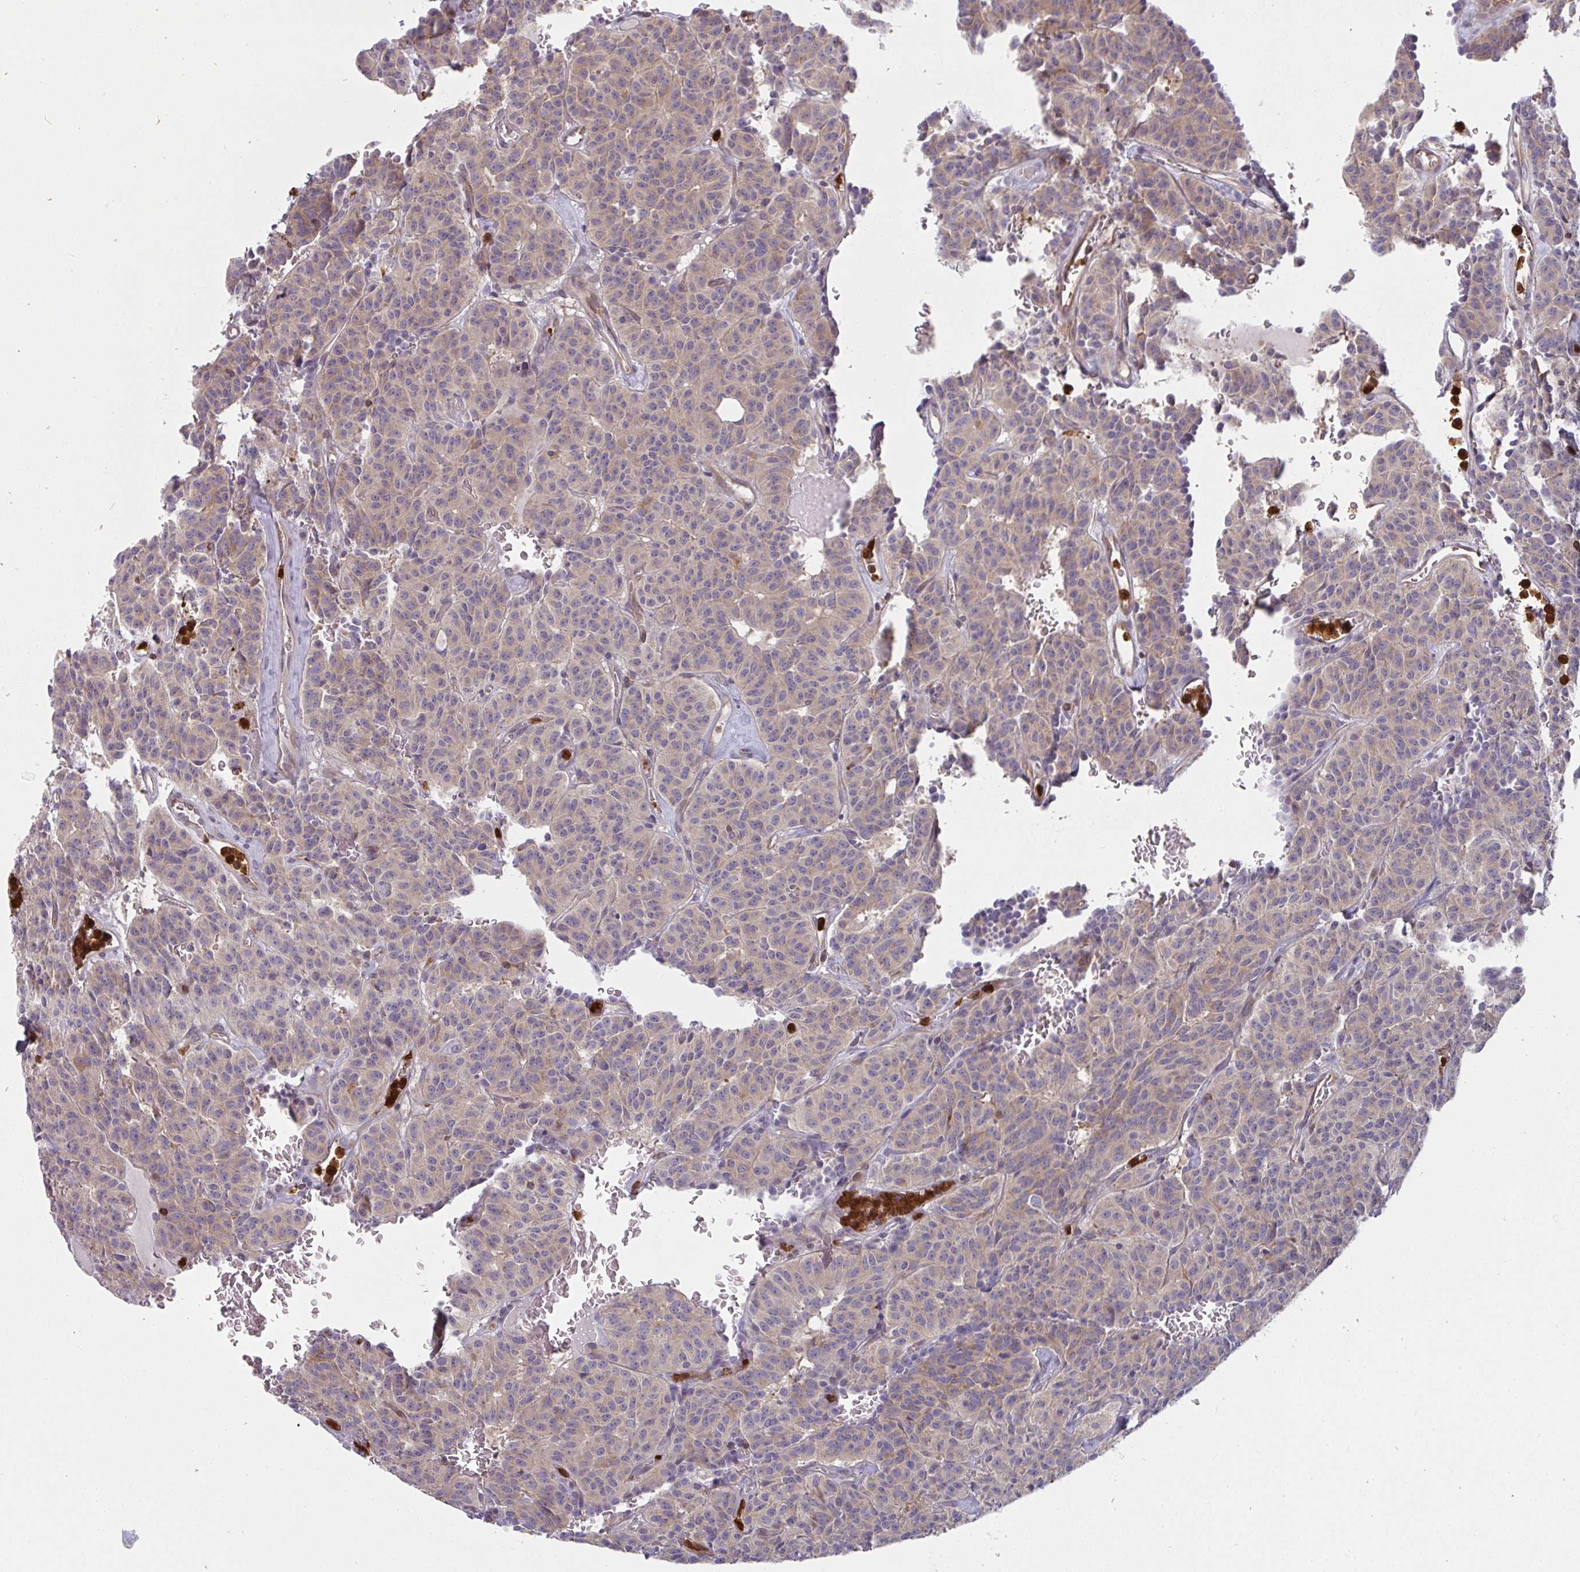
{"staining": {"intensity": "weak", "quantity": ">75%", "location": "cytoplasmic/membranous"}, "tissue": "carcinoid", "cell_type": "Tumor cells", "image_type": "cancer", "snomed": [{"axis": "morphology", "description": "Carcinoid, malignant, NOS"}, {"axis": "topography", "description": "Lung"}], "caption": "Immunohistochemical staining of malignant carcinoid shows low levels of weak cytoplasmic/membranous protein positivity in about >75% of tumor cells.", "gene": "CSF3R", "patient": {"sex": "female", "age": 61}}